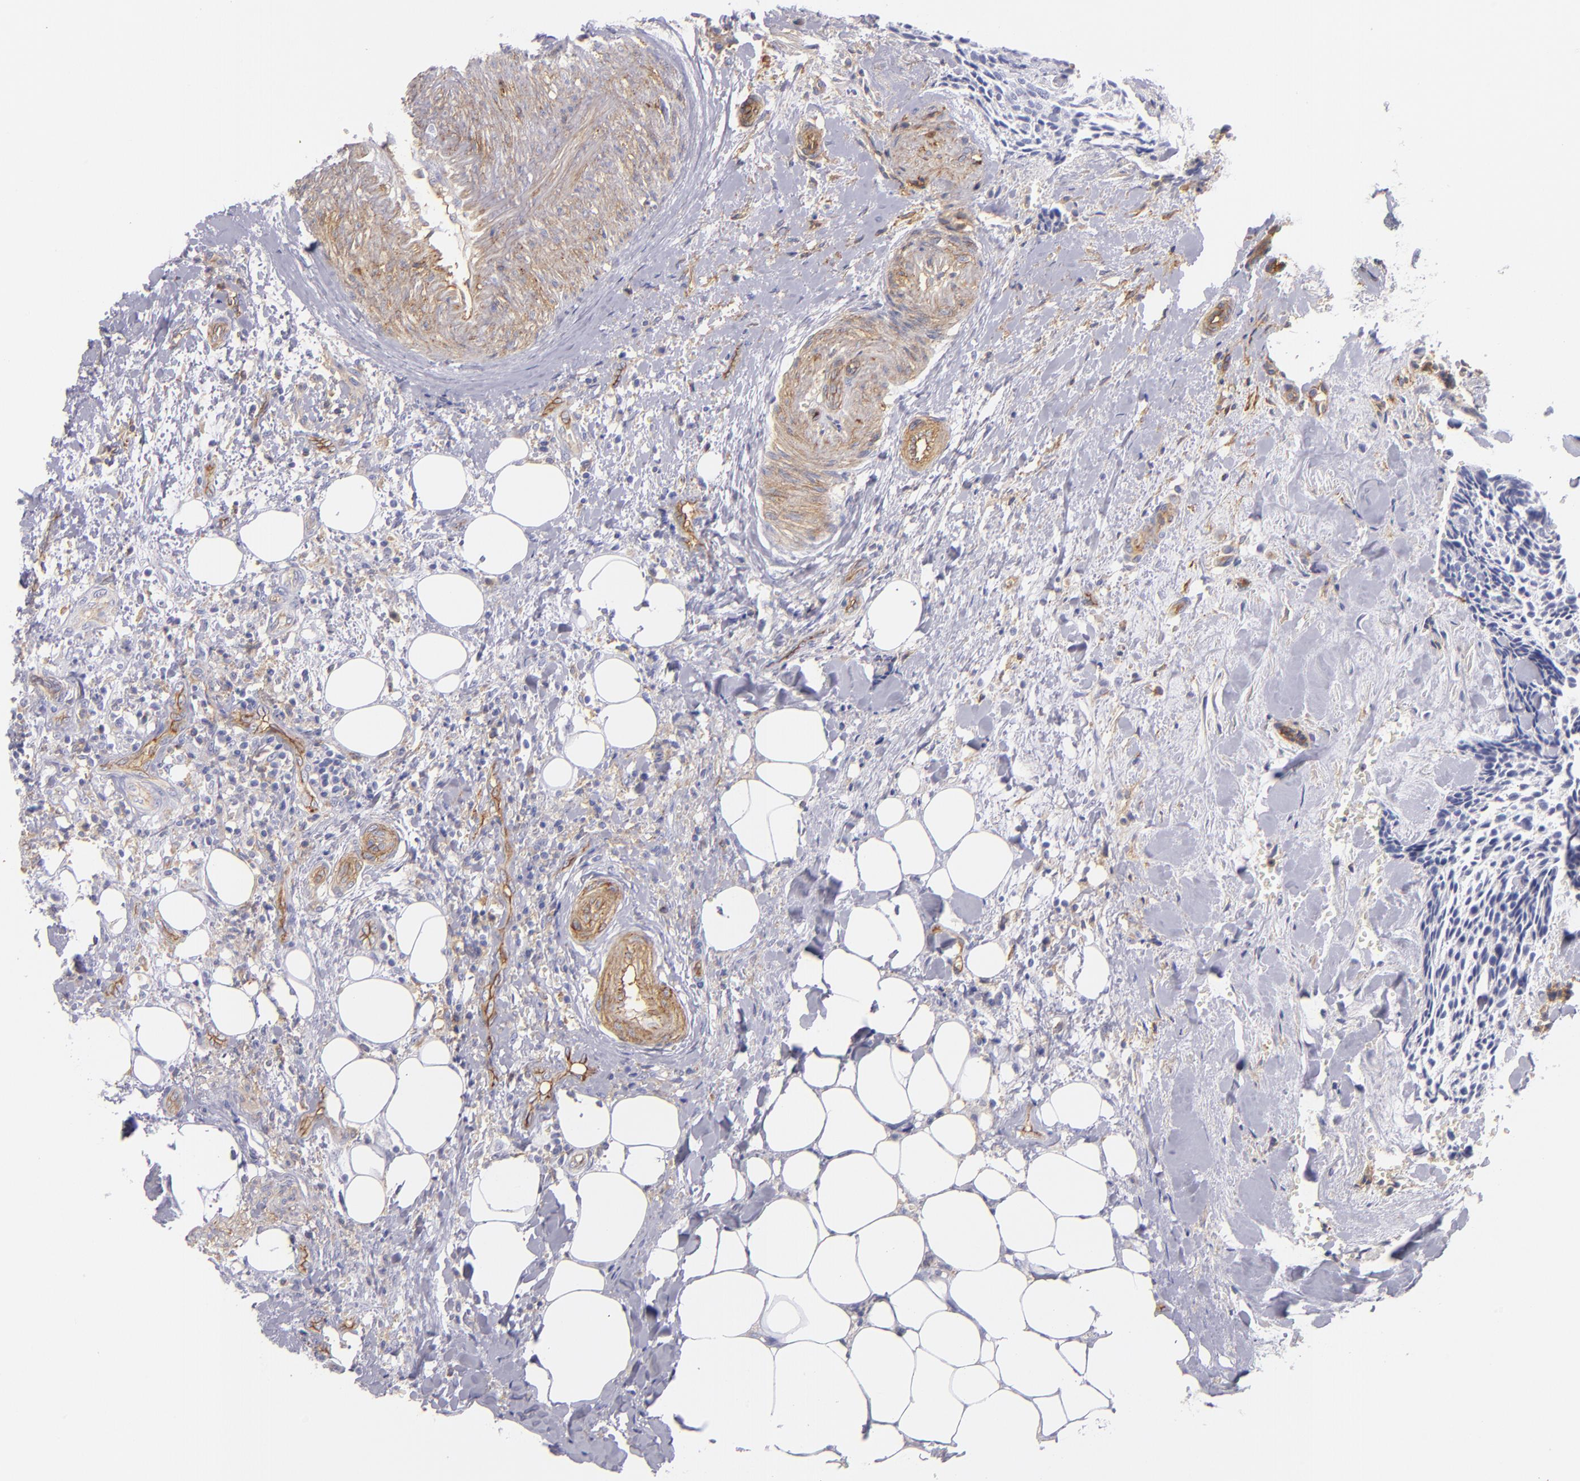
{"staining": {"intensity": "negative", "quantity": "none", "location": "none"}, "tissue": "head and neck cancer", "cell_type": "Tumor cells", "image_type": "cancer", "snomed": [{"axis": "morphology", "description": "Squamous cell carcinoma, NOS"}, {"axis": "topography", "description": "Salivary gland"}, {"axis": "topography", "description": "Head-Neck"}], "caption": "Tumor cells are negative for brown protein staining in squamous cell carcinoma (head and neck).", "gene": "ENTPD1", "patient": {"sex": "male", "age": 70}}